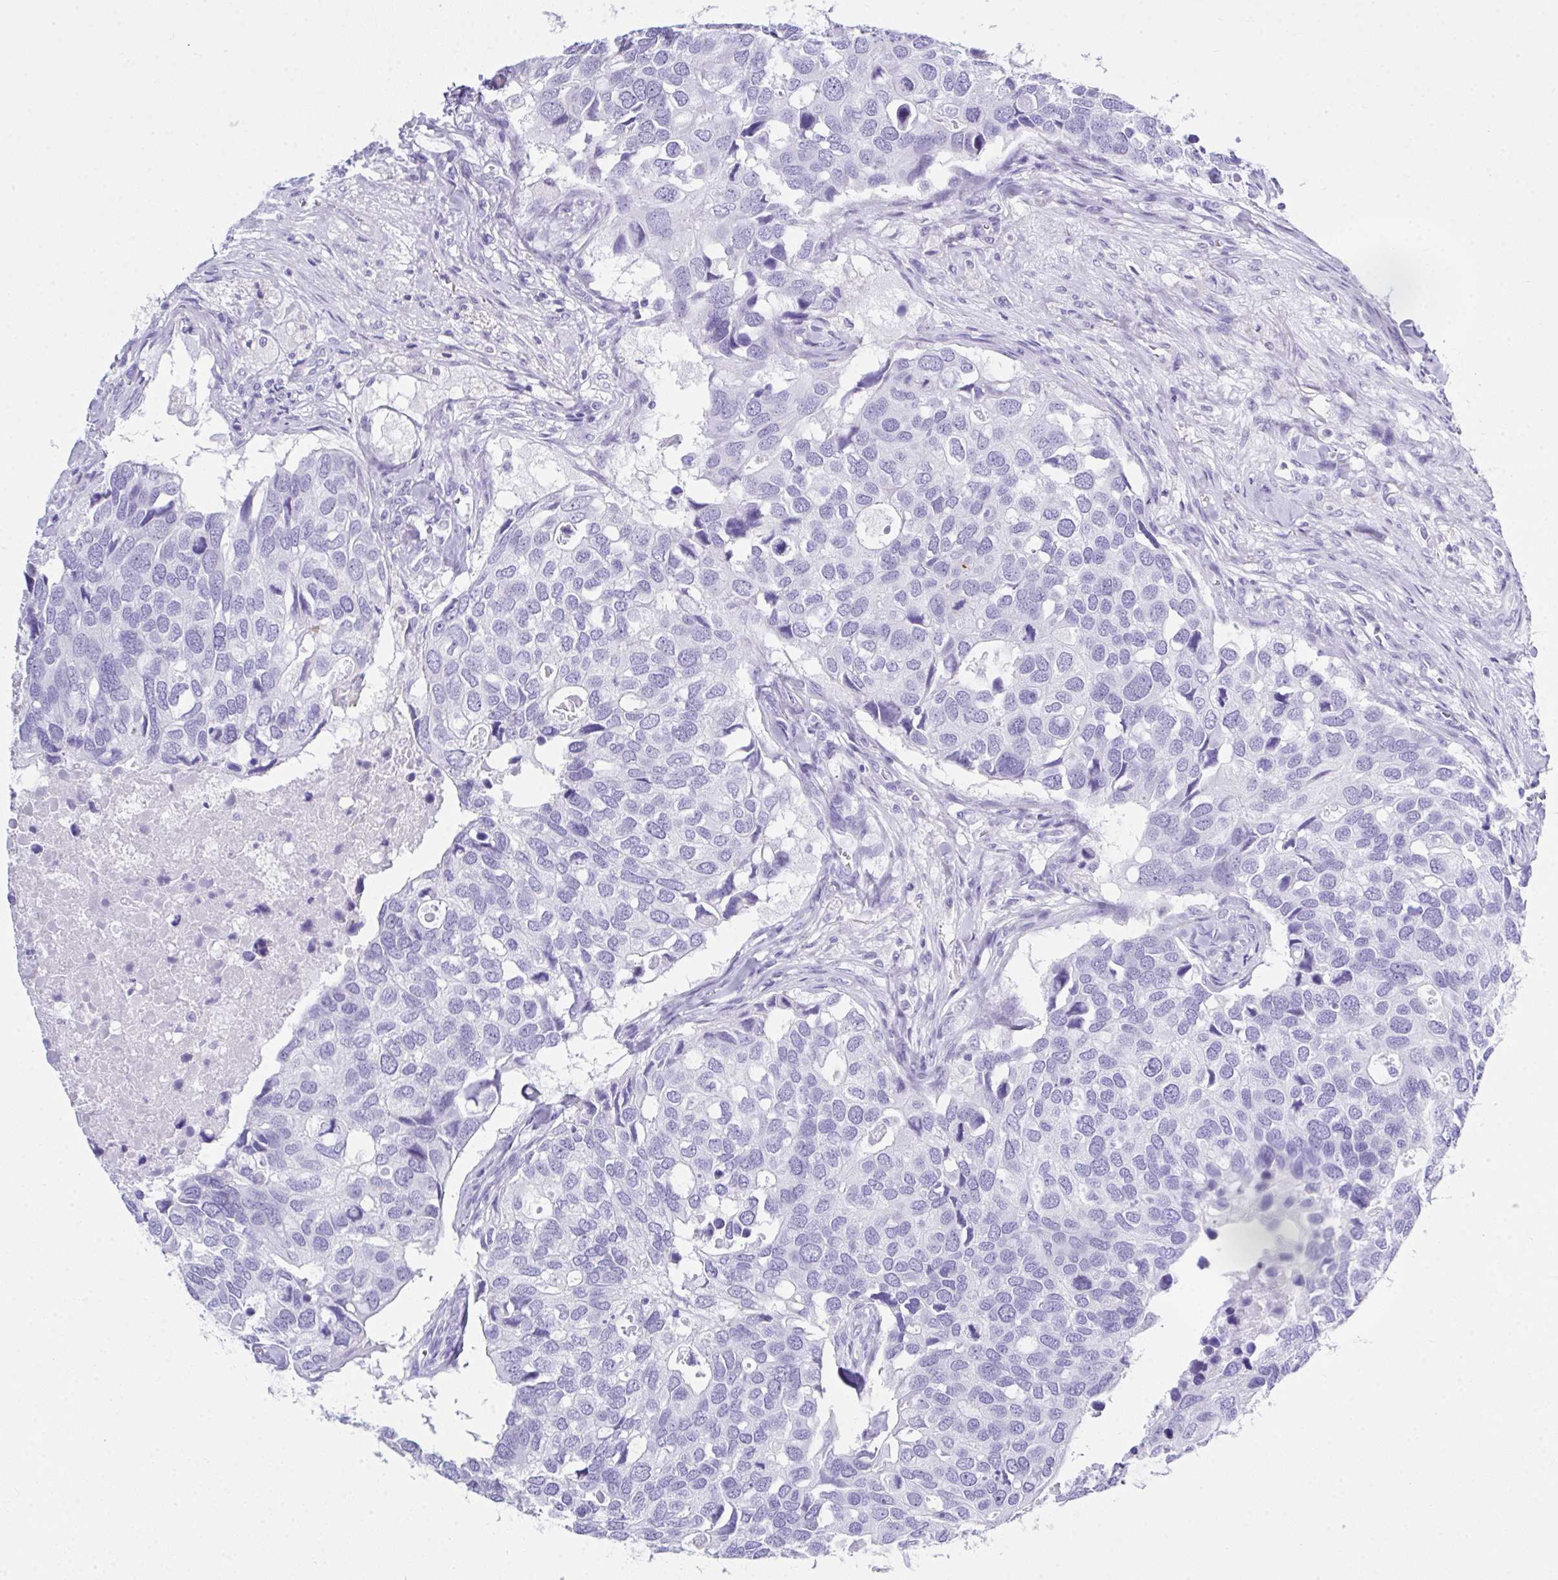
{"staining": {"intensity": "negative", "quantity": "none", "location": "none"}, "tissue": "breast cancer", "cell_type": "Tumor cells", "image_type": "cancer", "snomed": [{"axis": "morphology", "description": "Duct carcinoma"}, {"axis": "topography", "description": "Breast"}], "caption": "The micrograph displays no significant positivity in tumor cells of breast cancer (infiltrating ductal carcinoma).", "gene": "LGALS4", "patient": {"sex": "female", "age": 83}}